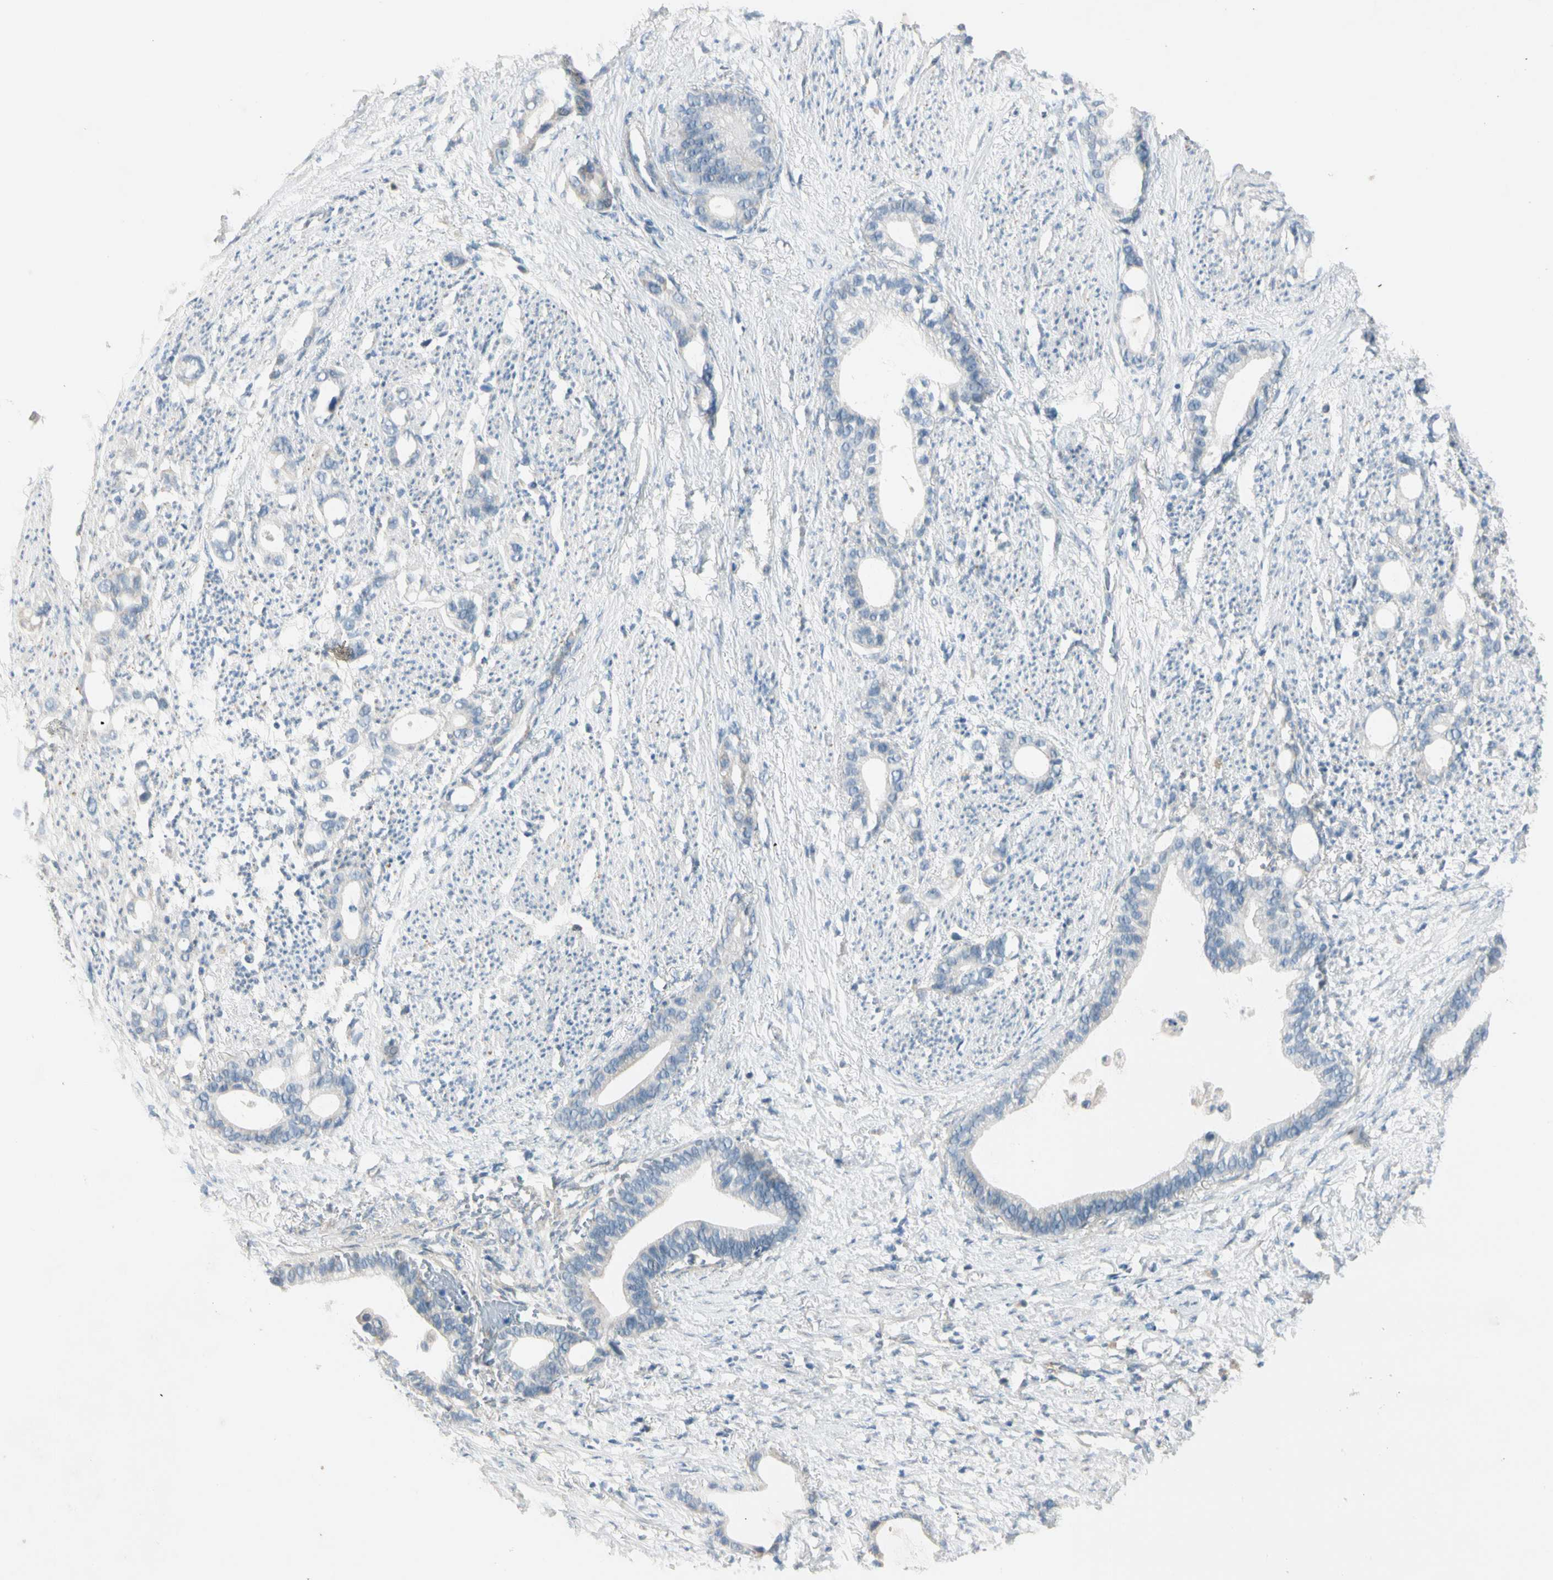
{"staining": {"intensity": "negative", "quantity": "none", "location": "none"}, "tissue": "stomach cancer", "cell_type": "Tumor cells", "image_type": "cancer", "snomed": [{"axis": "morphology", "description": "Adenocarcinoma, NOS"}, {"axis": "topography", "description": "Stomach"}], "caption": "Protein analysis of stomach adenocarcinoma demonstrates no significant expression in tumor cells.", "gene": "SERPIND1", "patient": {"sex": "female", "age": 75}}